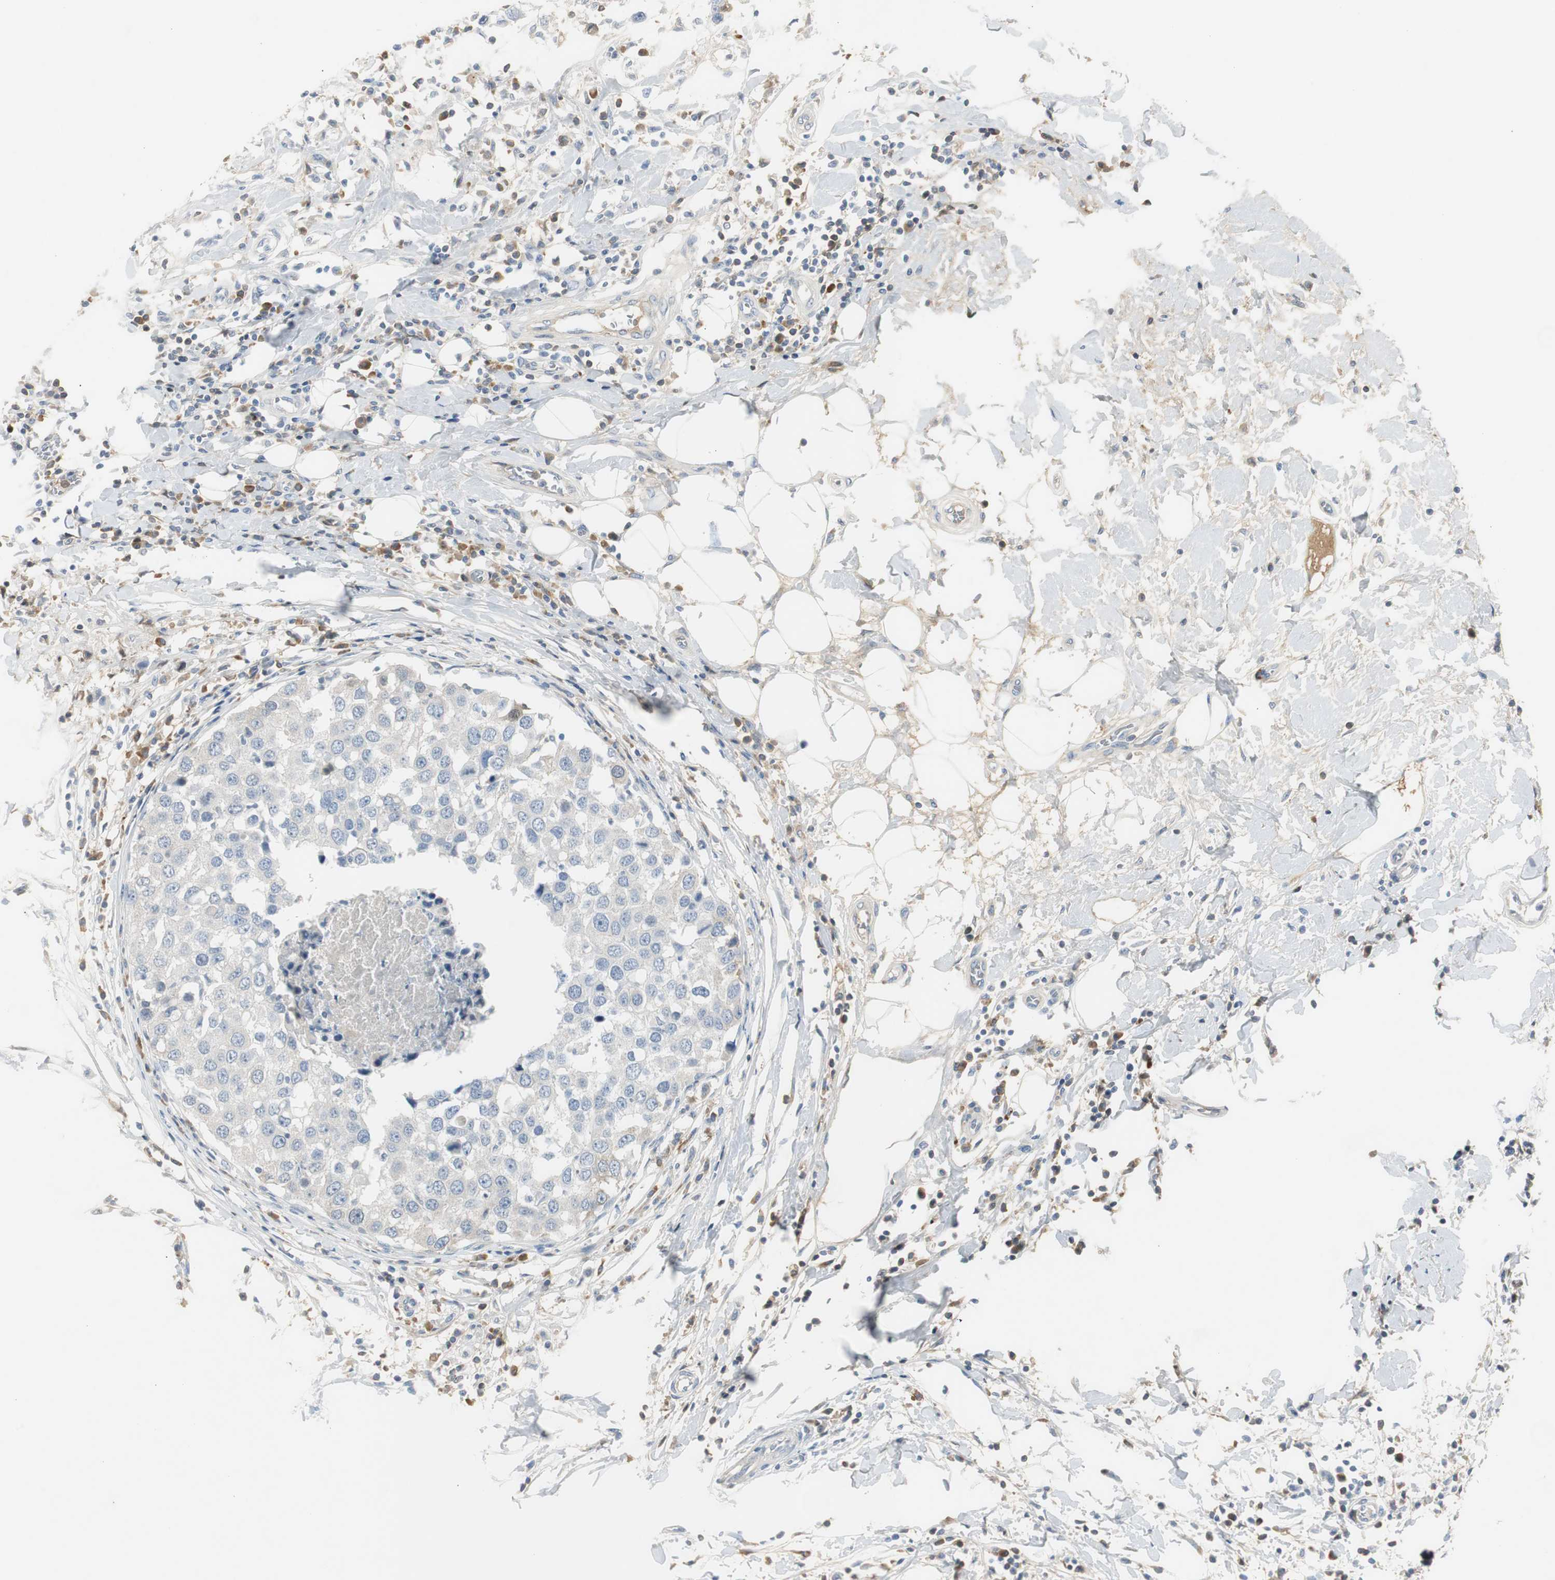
{"staining": {"intensity": "negative", "quantity": "none", "location": "none"}, "tissue": "breast cancer", "cell_type": "Tumor cells", "image_type": "cancer", "snomed": [{"axis": "morphology", "description": "Duct carcinoma"}, {"axis": "topography", "description": "Breast"}], "caption": "Tumor cells are negative for protein expression in human breast cancer. (Immunohistochemistry (ihc), brightfield microscopy, high magnification).", "gene": "SERPINF1", "patient": {"sex": "female", "age": 27}}